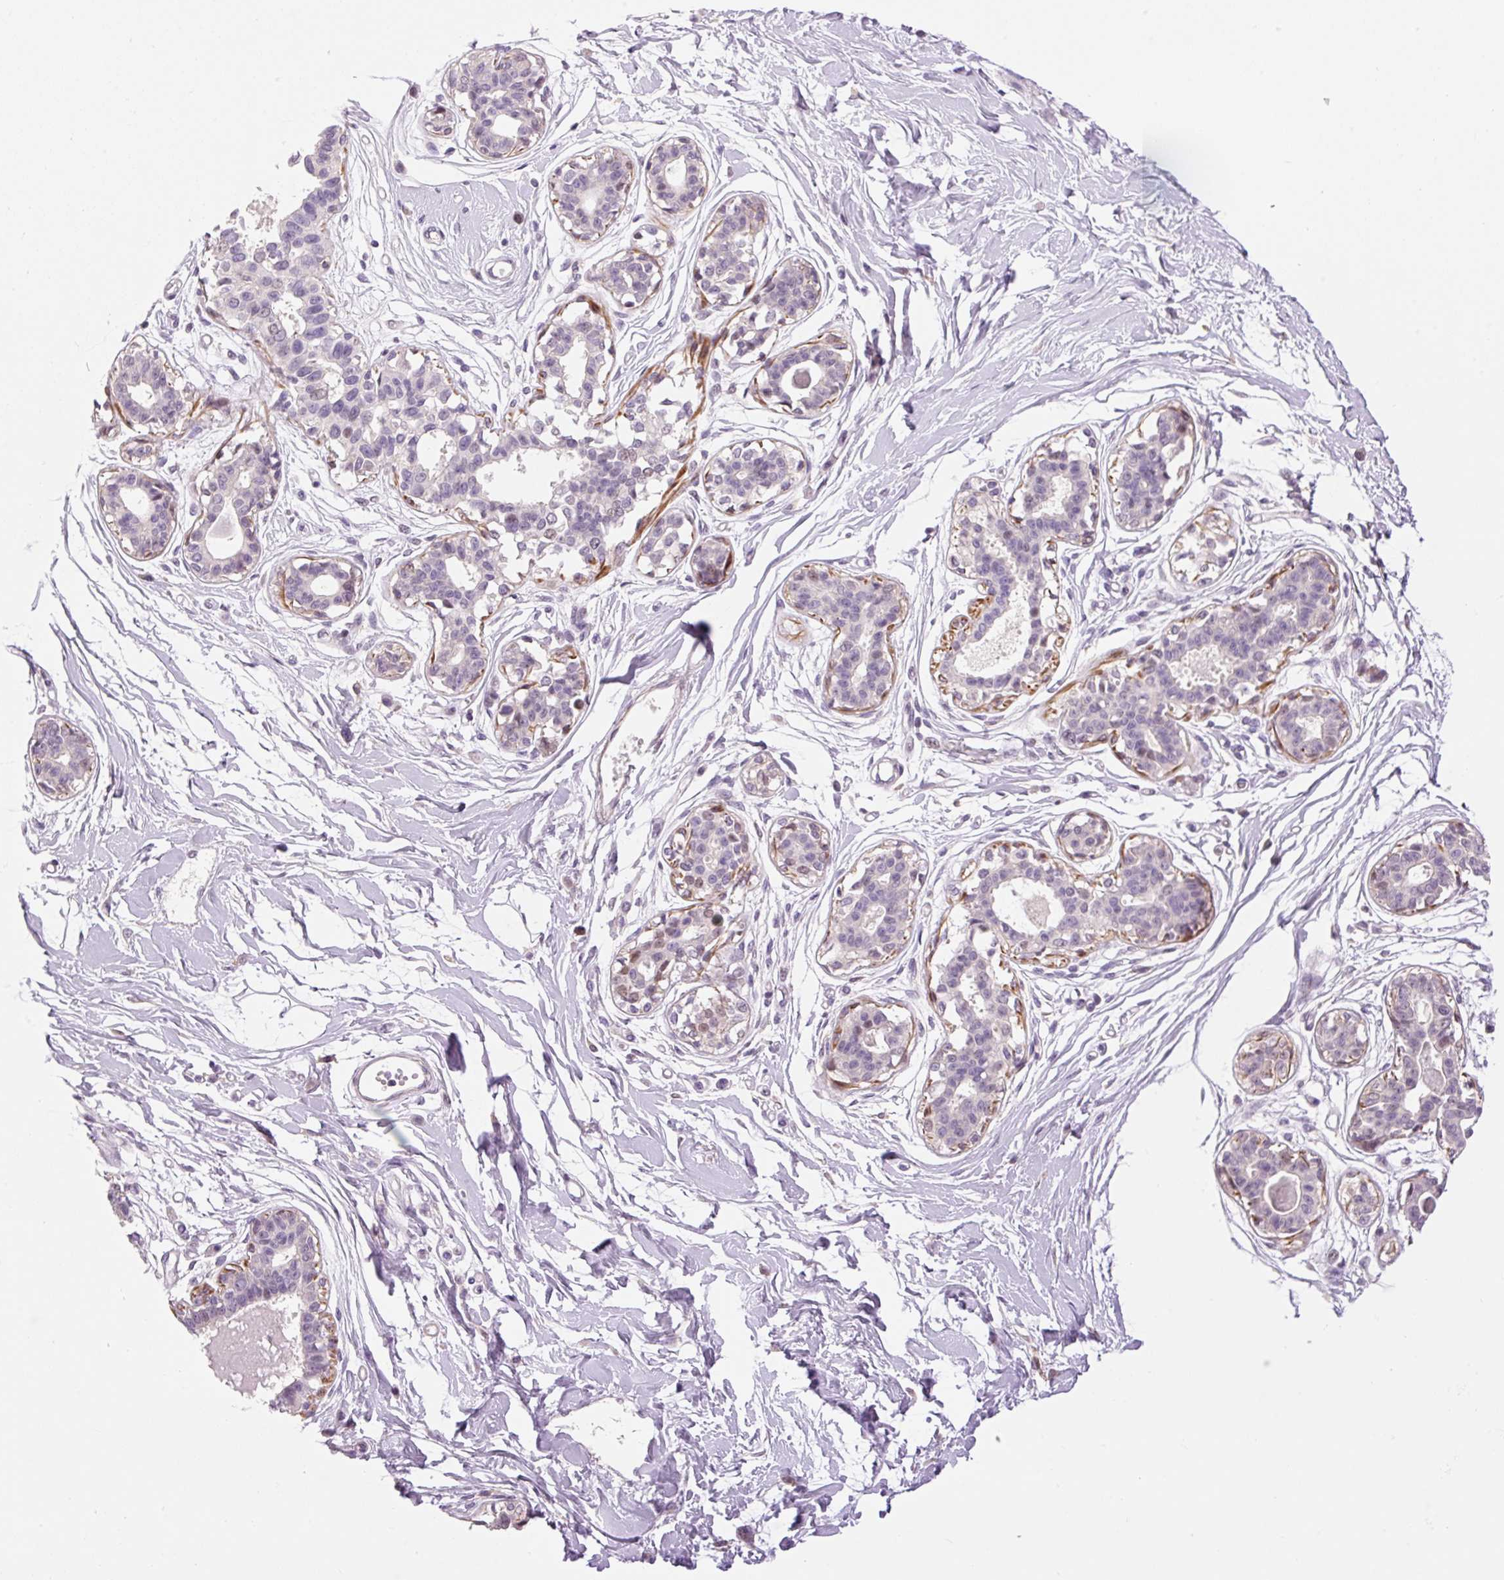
{"staining": {"intensity": "negative", "quantity": "none", "location": "none"}, "tissue": "breast", "cell_type": "Adipocytes", "image_type": "normal", "snomed": [{"axis": "morphology", "description": "Normal tissue, NOS"}, {"axis": "topography", "description": "Breast"}], "caption": "Protein analysis of normal breast exhibits no significant staining in adipocytes.", "gene": "HNF1A", "patient": {"sex": "female", "age": 45}}